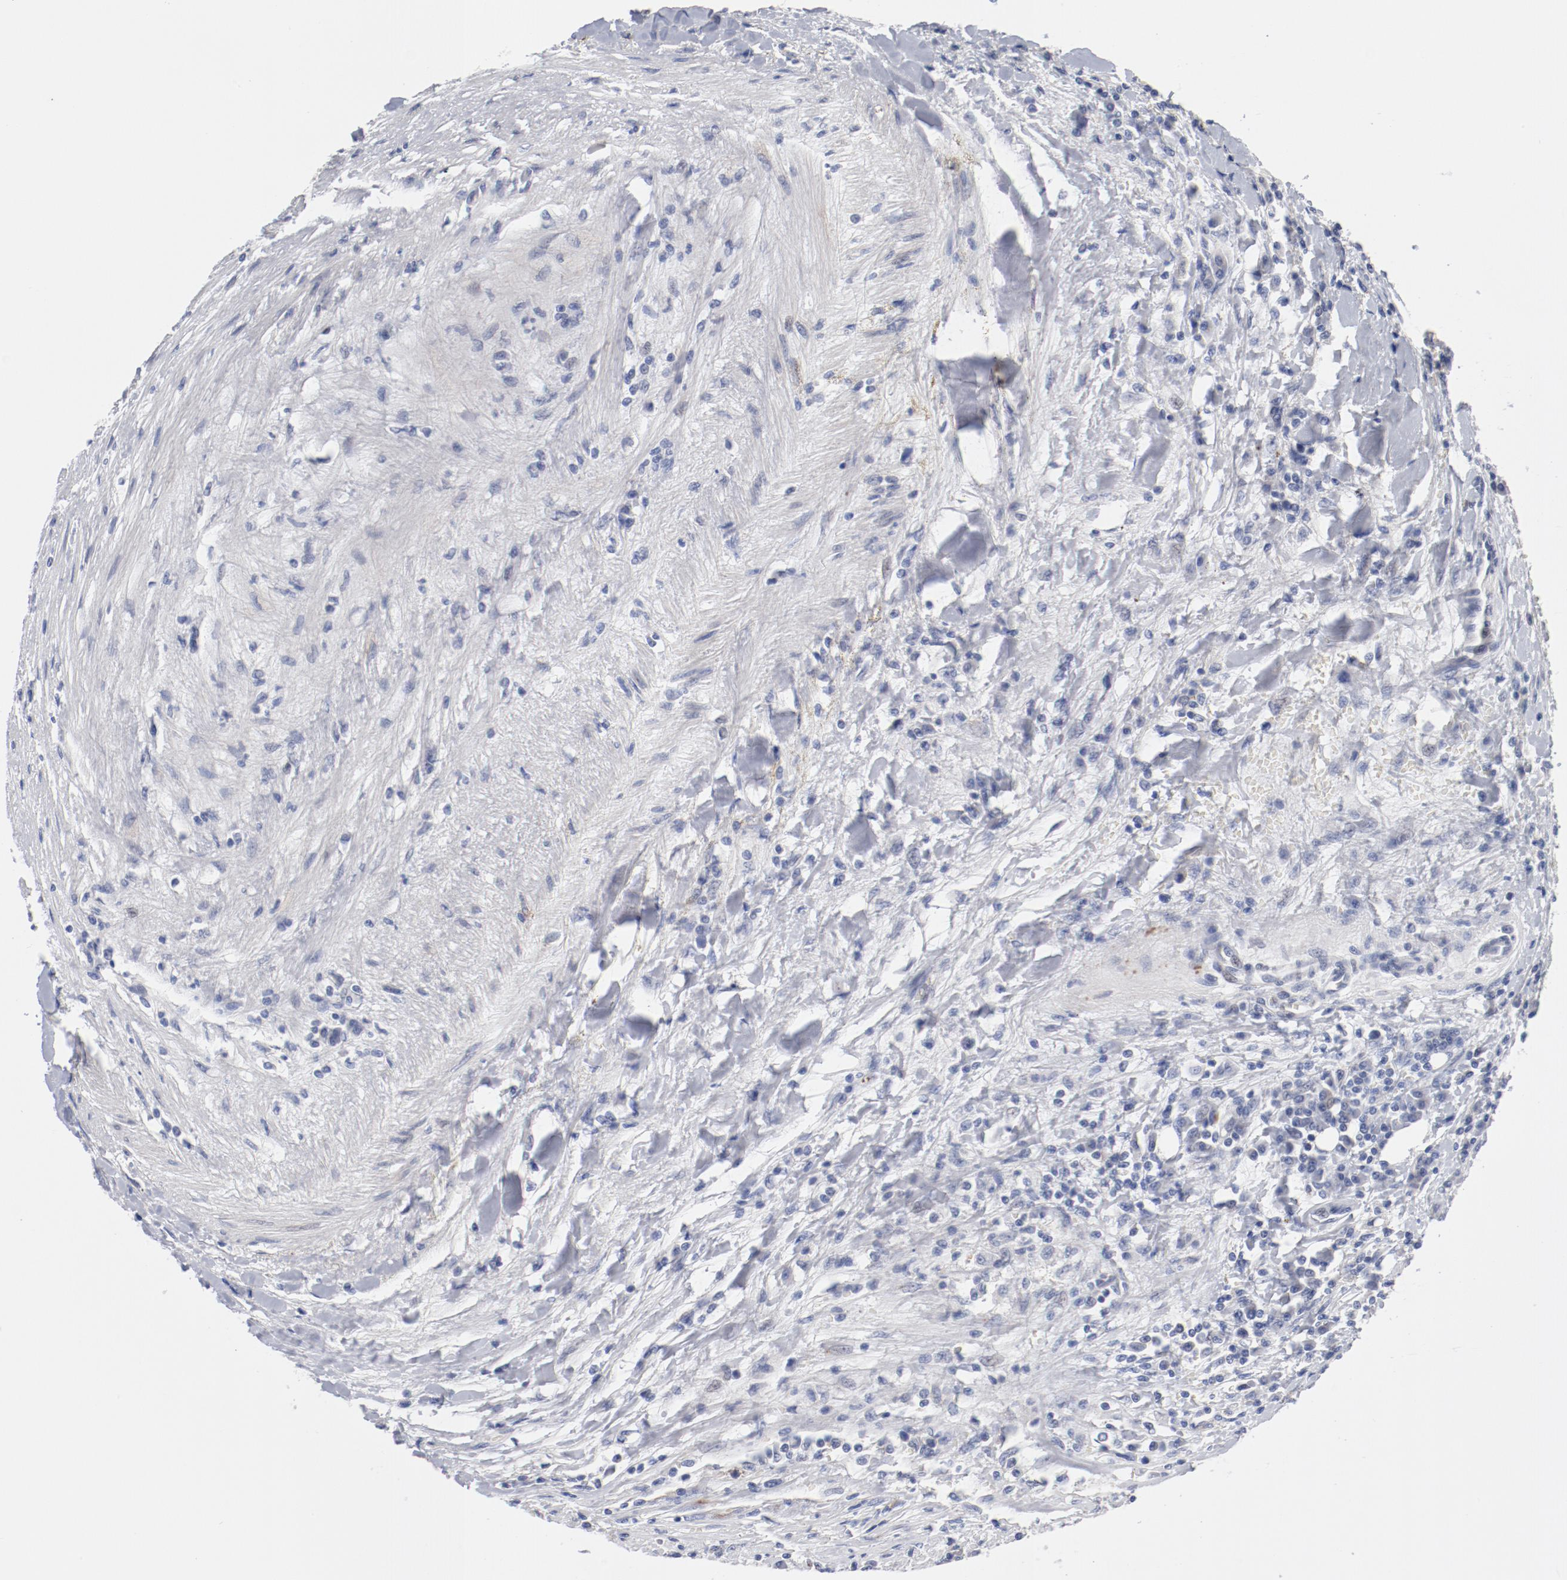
{"staining": {"intensity": "negative", "quantity": "none", "location": "none"}, "tissue": "renal cancer", "cell_type": "Tumor cells", "image_type": "cancer", "snomed": [{"axis": "morphology", "description": "Normal tissue, NOS"}, {"axis": "morphology", "description": "Adenocarcinoma, NOS"}, {"axis": "topography", "description": "Kidney"}], "caption": "There is no significant expression in tumor cells of renal adenocarcinoma.", "gene": "GPR143", "patient": {"sex": "male", "age": 71}}